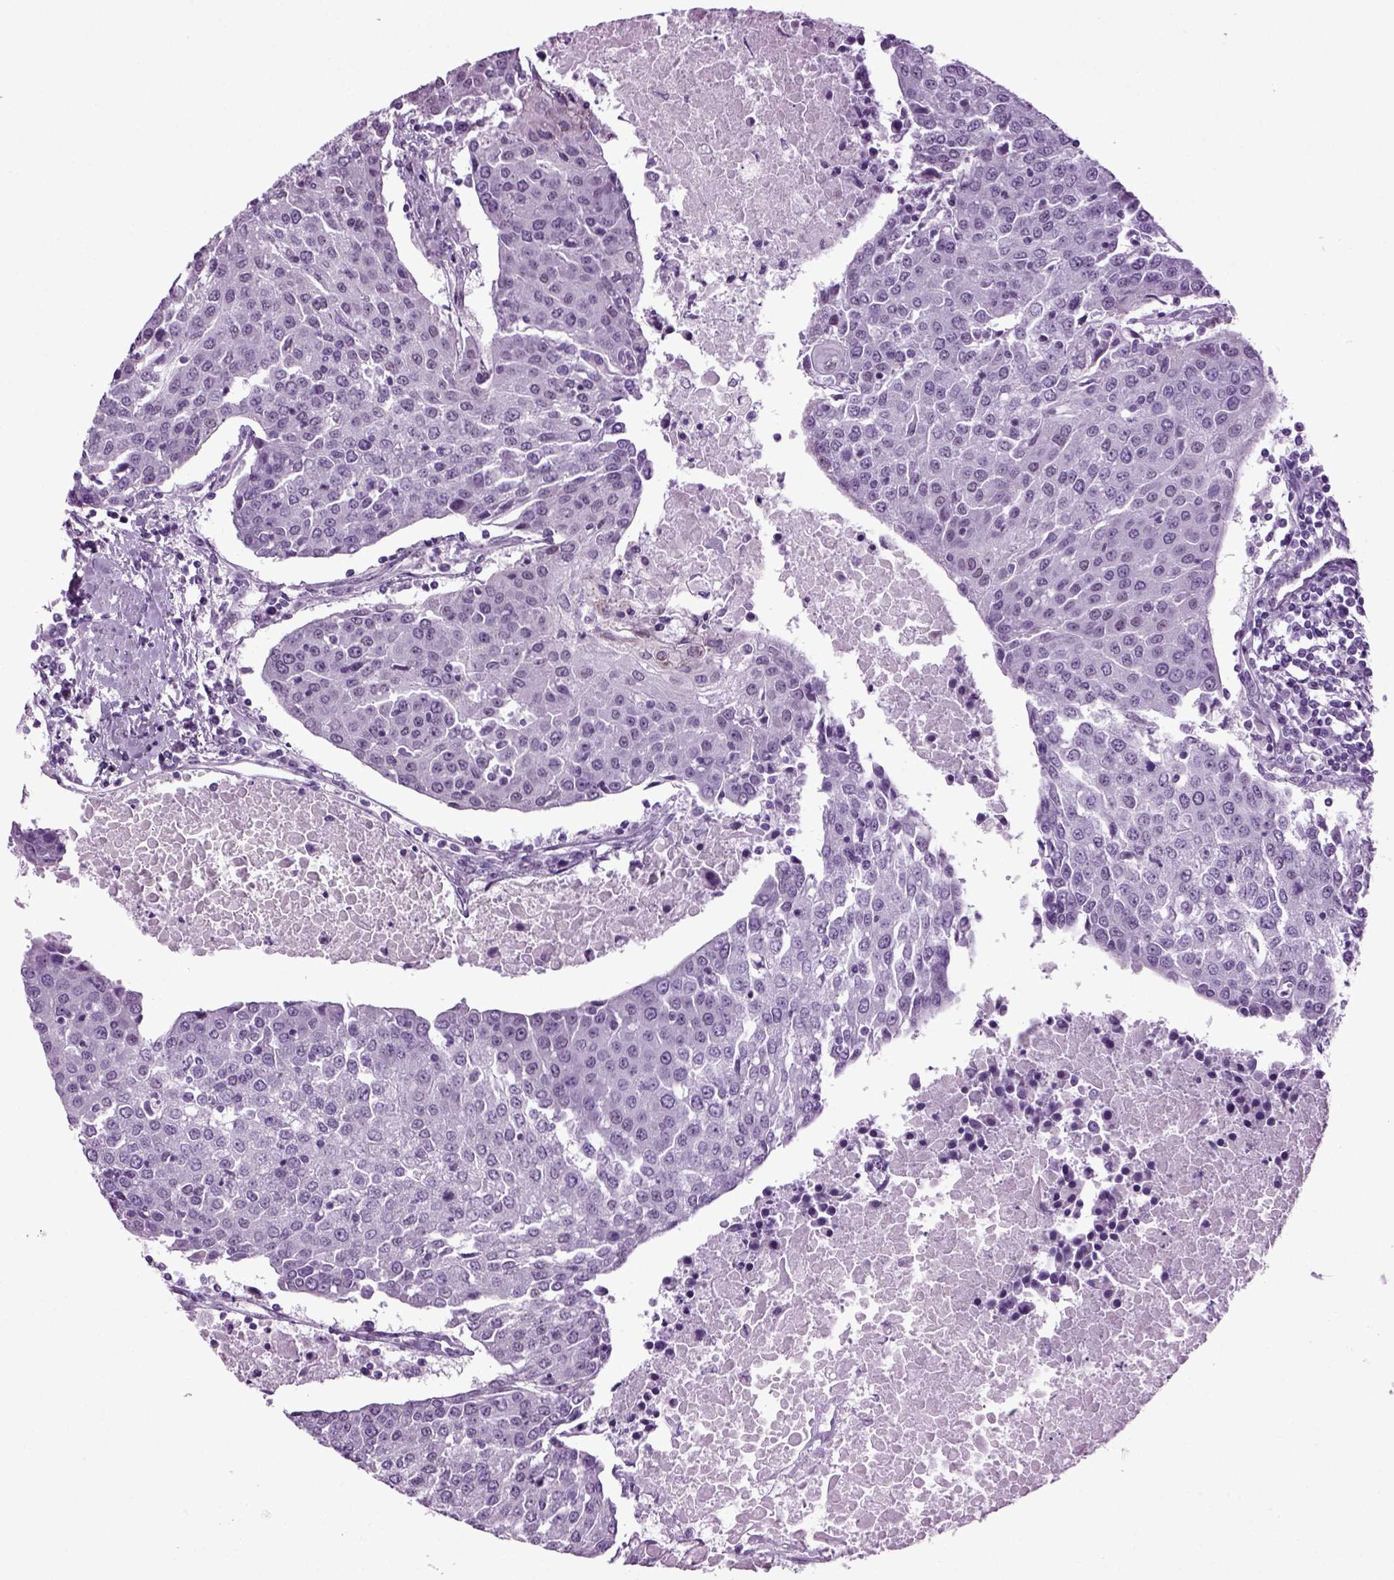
{"staining": {"intensity": "negative", "quantity": "none", "location": "none"}, "tissue": "urothelial cancer", "cell_type": "Tumor cells", "image_type": "cancer", "snomed": [{"axis": "morphology", "description": "Urothelial carcinoma, High grade"}, {"axis": "topography", "description": "Urinary bladder"}], "caption": "Urothelial cancer was stained to show a protein in brown. There is no significant expression in tumor cells.", "gene": "RFX3", "patient": {"sex": "female", "age": 85}}